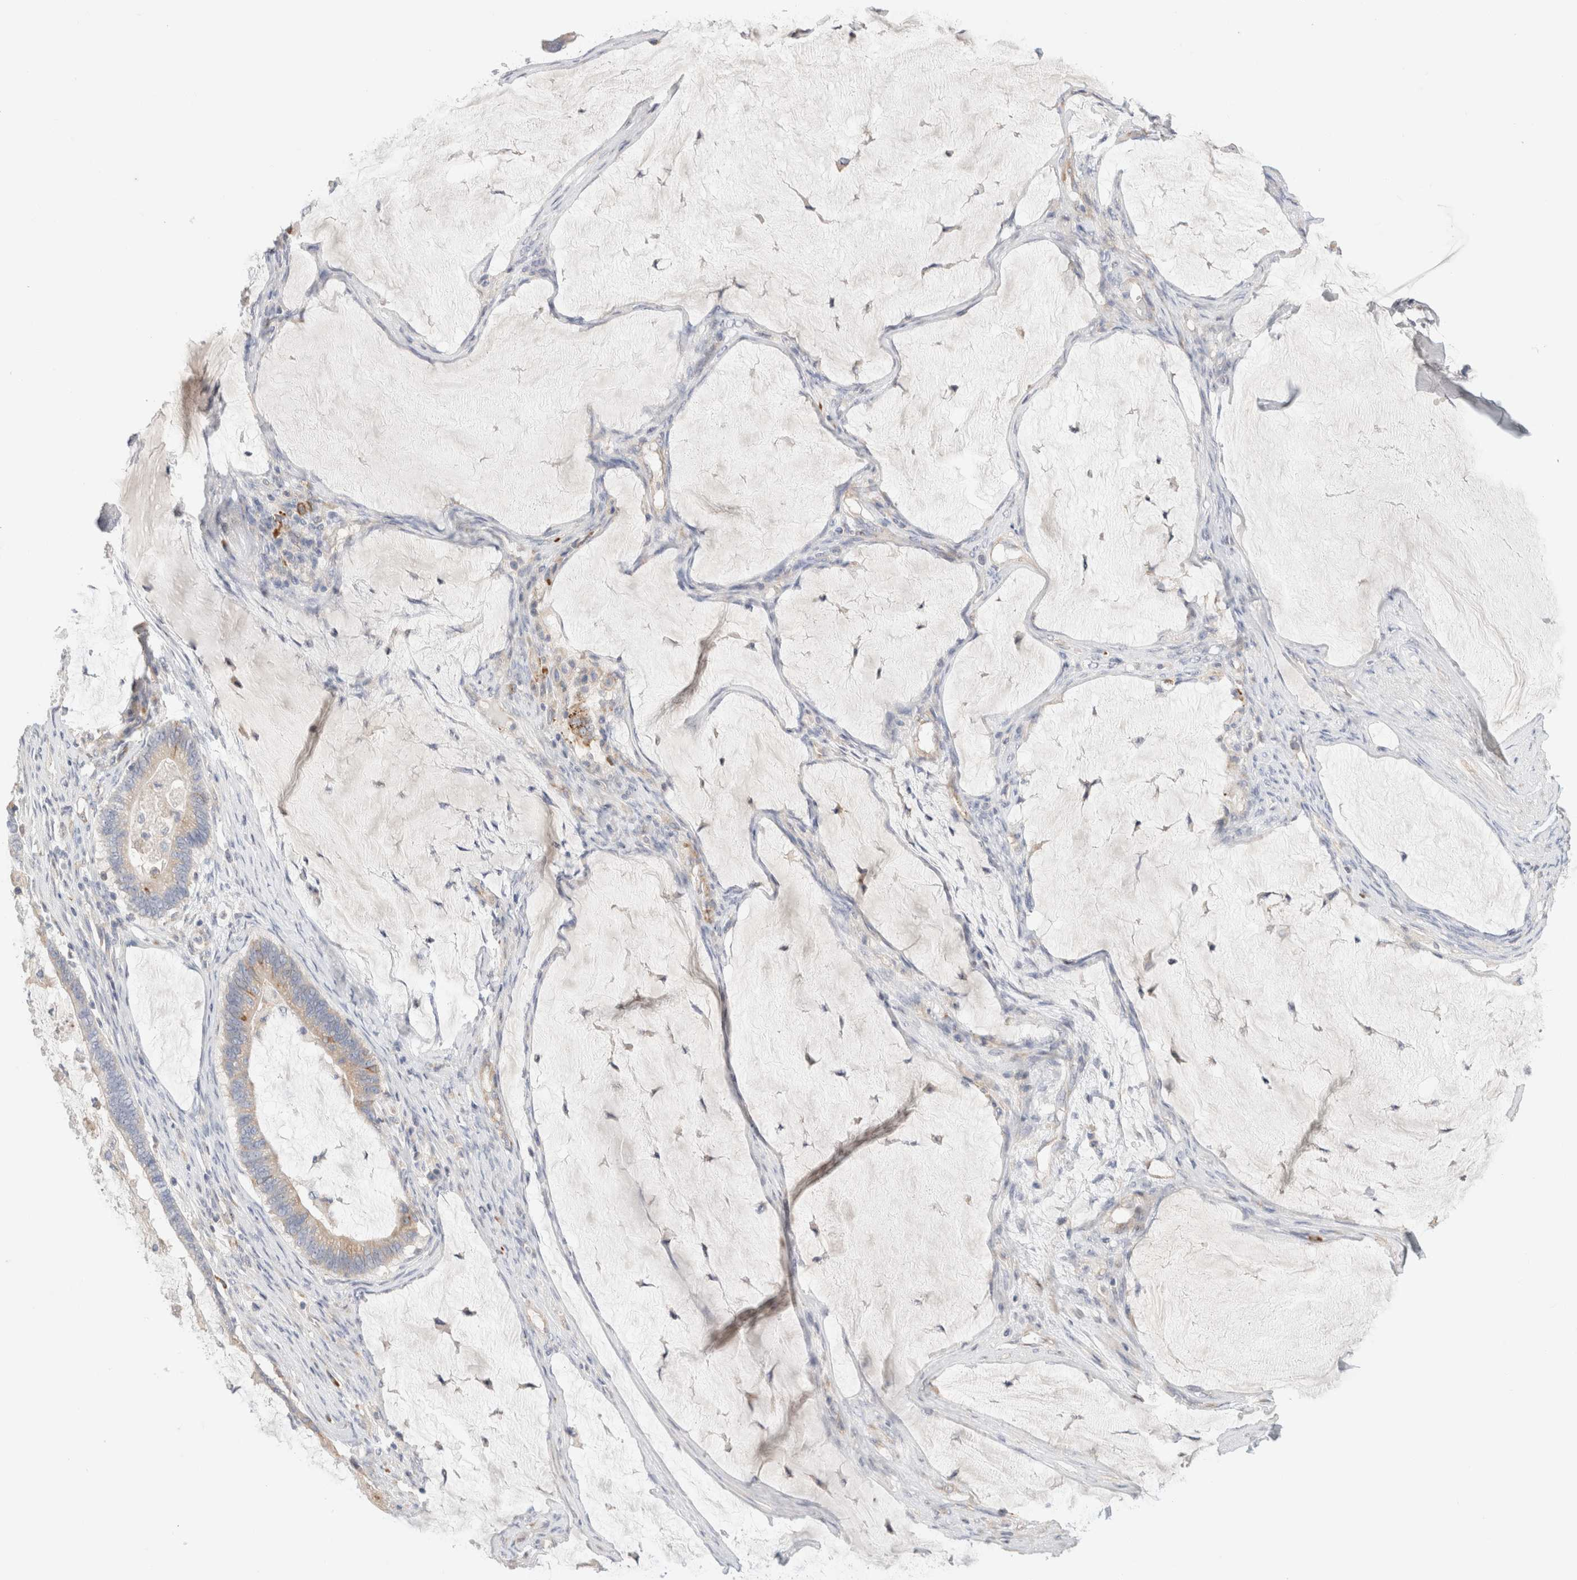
{"staining": {"intensity": "weak", "quantity": "<25%", "location": "cytoplasmic/membranous"}, "tissue": "ovarian cancer", "cell_type": "Tumor cells", "image_type": "cancer", "snomed": [{"axis": "morphology", "description": "Cystadenocarcinoma, mucinous, NOS"}, {"axis": "topography", "description": "Ovary"}], "caption": "An IHC image of ovarian mucinous cystadenocarcinoma is shown. There is no staining in tumor cells of ovarian mucinous cystadenocarcinoma.", "gene": "CSK", "patient": {"sex": "female", "age": 61}}